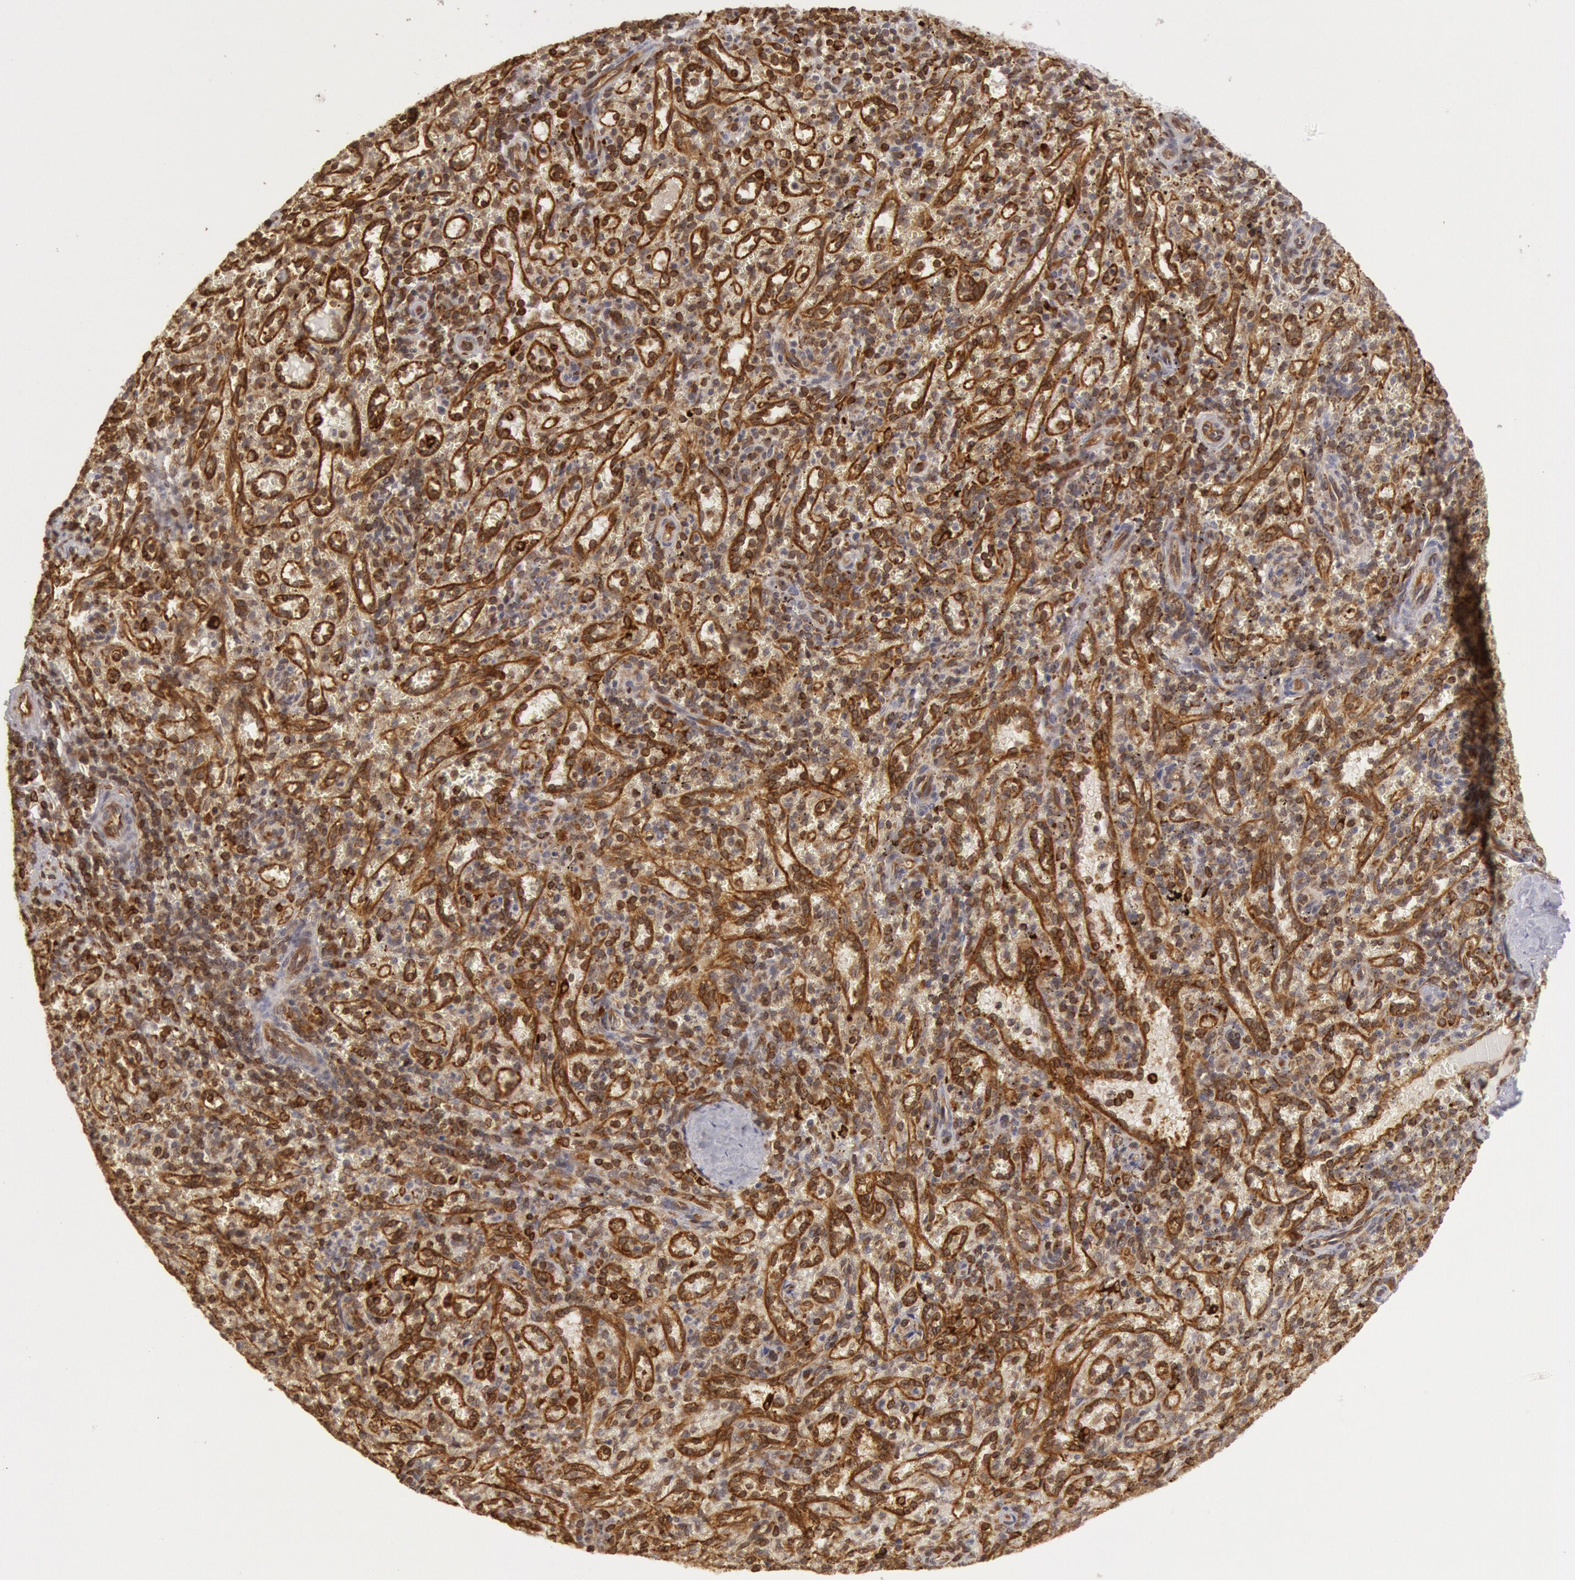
{"staining": {"intensity": "strong", "quantity": "25%-75%", "location": "cytoplasmic/membranous"}, "tissue": "spleen", "cell_type": "Cells in red pulp", "image_type": "normal", "snomed": [{"axis": "morphology", "description": "Normal tissue, NOS"}, {"axis": "topography", "description": "Spleen"}], "caption": "Spleen stained with immunohistochemistry demonstrates strong cytoplasmic/membranous positivity in about 25%-75% of cells in red pulp. Ihc stains the protein in brown and the nuclei are stained blue.", "gene": "ENSG00000250264", "patient": {"sex": "female", "age": 10}}